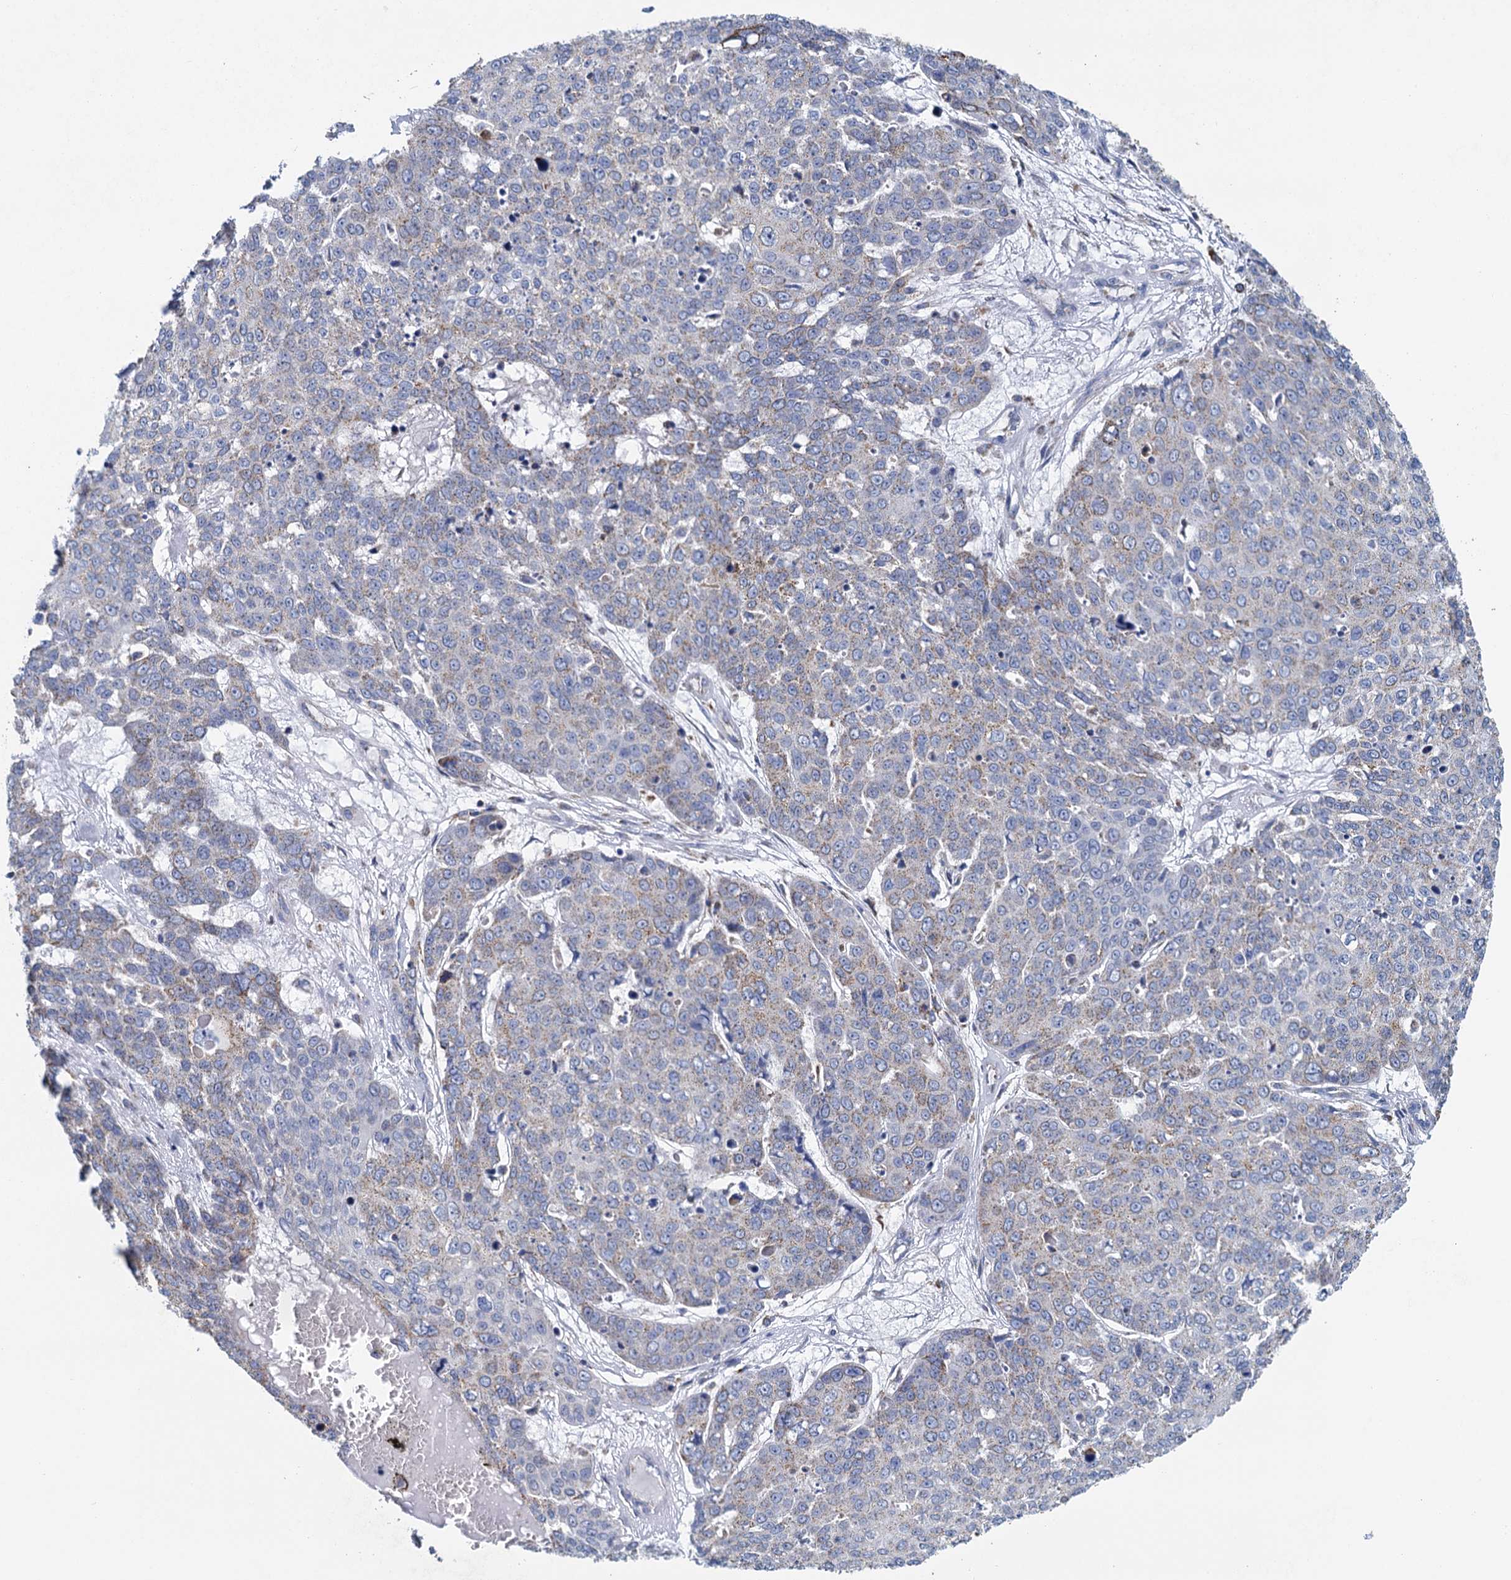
{"staining": {"intensity": "weak", "quantity": "25%-75%", "location": "cytoplasmic/membranous"}, "tissue": "skin cancer", "cell_type": "Tumor cells", "image_type": "cancer", "snomed": [{"axis": "morphology", "description": "Squamous cell carcinoma, NOS"}, {"axis": "topography", "description": "Skin"}], "caption": "Skin cancer (squamous cell carcinoma) stained with a protein marker shows weak staining in tumor cells.", "gene": "CCP110", "patient": {"sex": "male", "age": 71}}